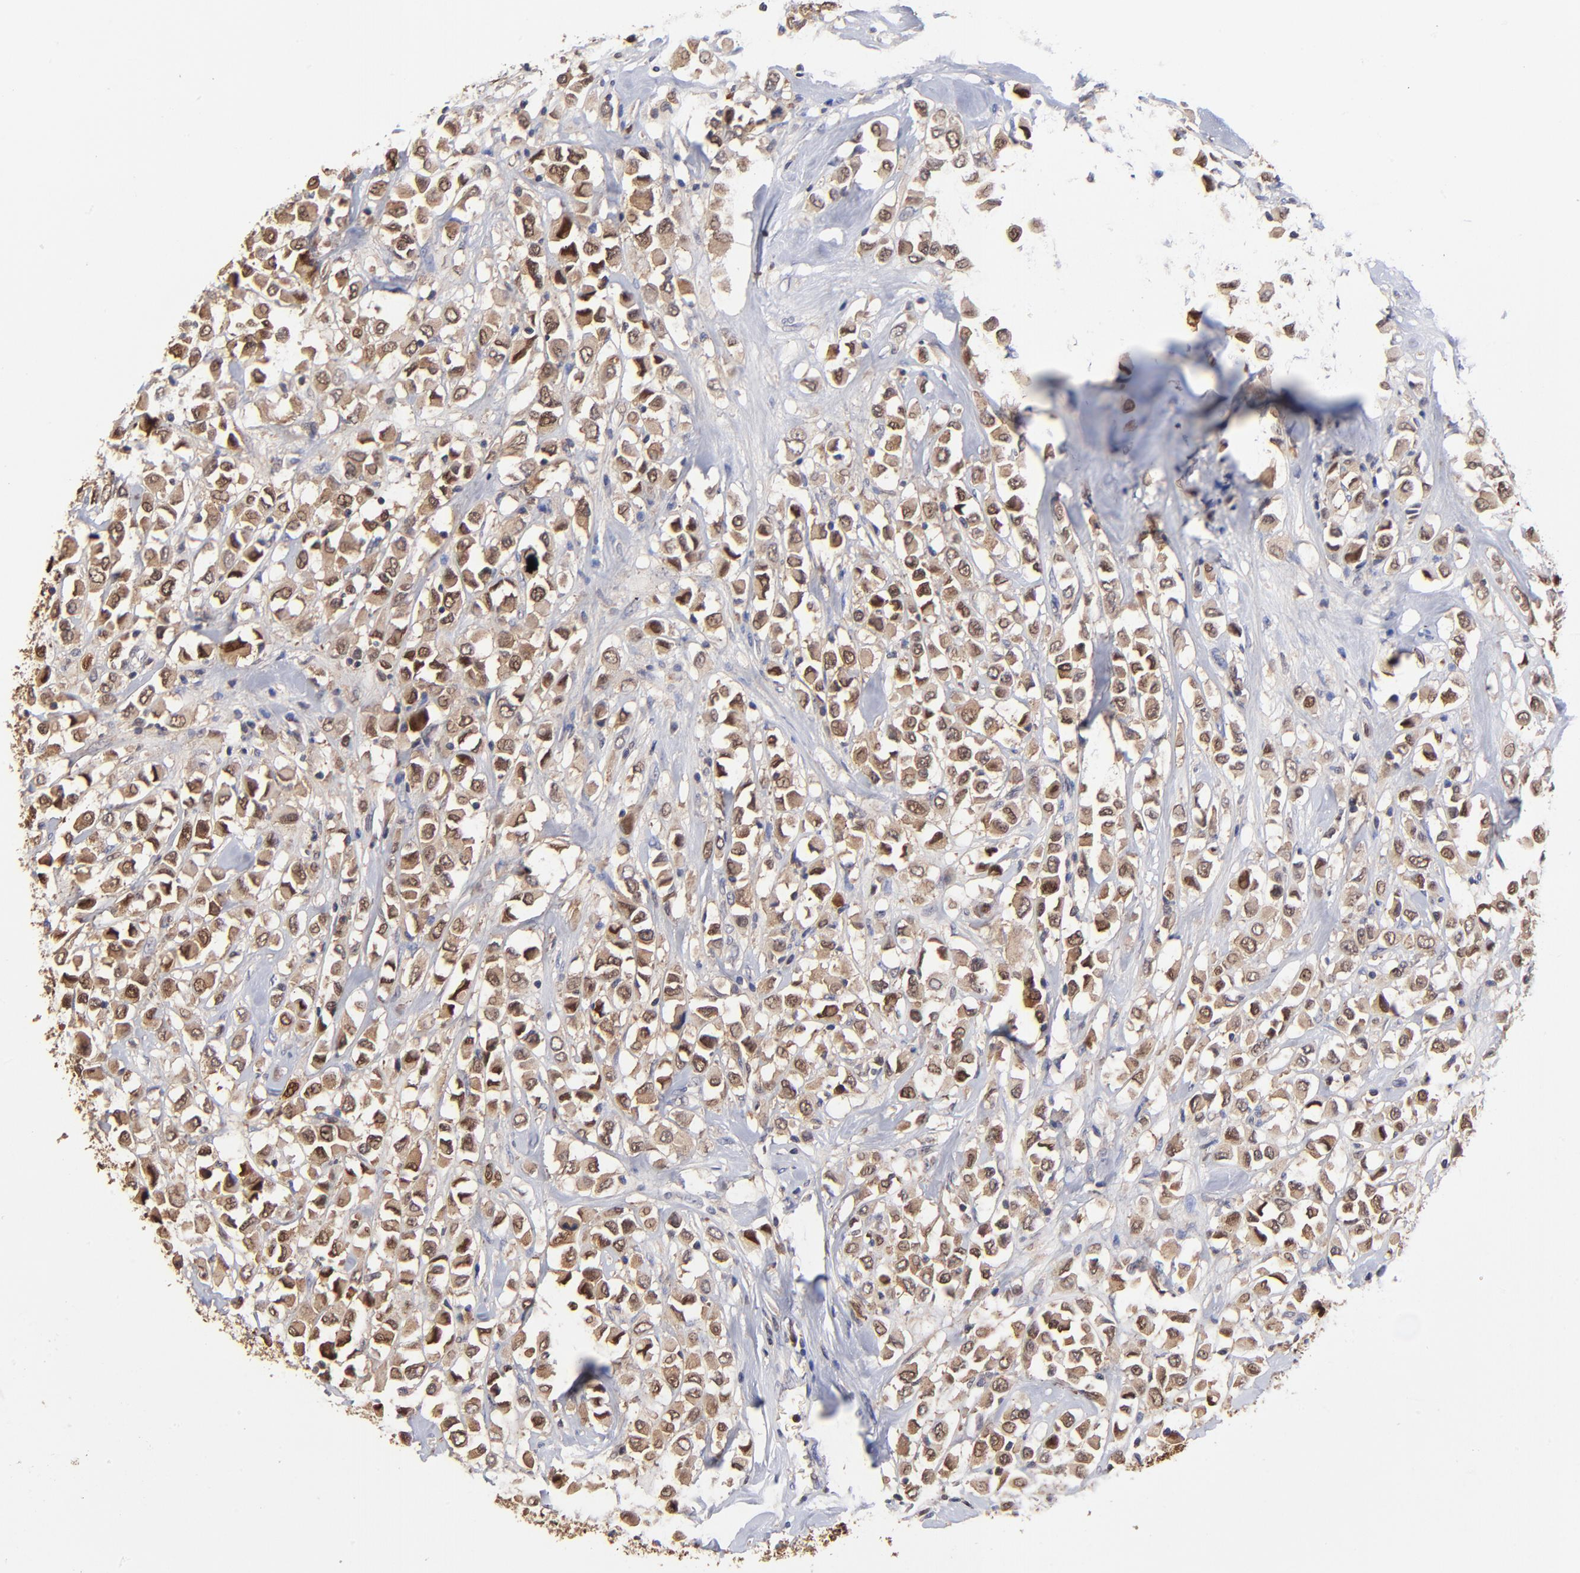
{"staining": {"intensity": "moderate", "quantity": ">75%", "location": "cytoplasmic/membranous,nuclear"}, "tissue": "breast cancer", "cell_type": "Tumor cells", "image_type": "cancer", "snomed": [{"axis": "morphology", "description": "Duct carcinoma"}, {"axis": "topography", "description": "Breast"}], "caption": "Tumor cells reveal medium levels of moderate cytoplasmic/membranous and nuclear positivity in approximately >75% of cells in human breast cancer.", "gene": "DCTPP1", "patient": {"sex": "female", "age": 61}}